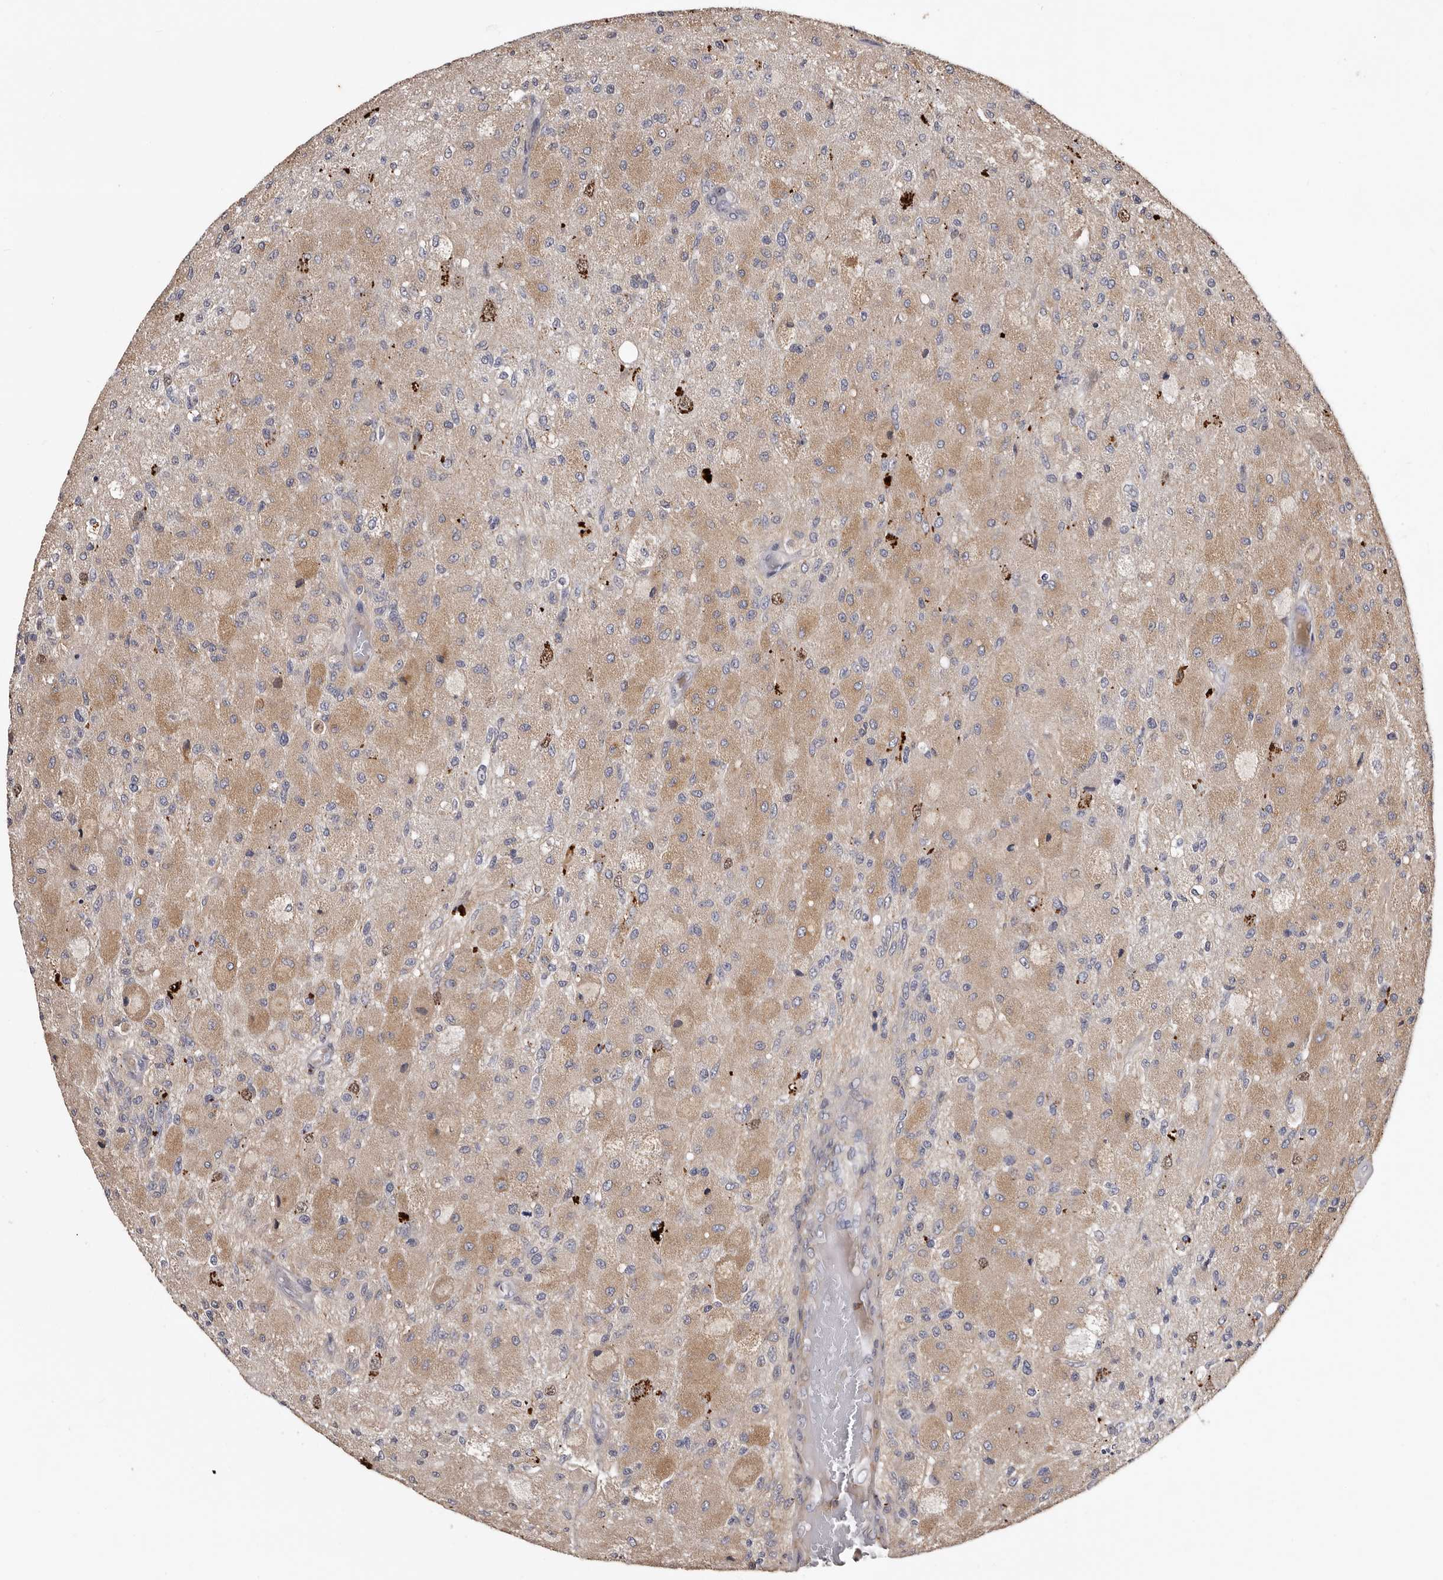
{"staining": {"intensity": "moderate", "quantity": "25%-75%", "location": "cytoplasmic/membranous"}, "tissue": "glioma", "cell_type": "Tumor cells", "image_type": "cancer", "snomed": [{"axis": "morphology", "description": "Normal tissue, NOS"}, {"axis": "morphology", "description": "Glioma, malignant, High grade"}, {"axis": "topography", "description": "Cerebral cortex"}], "caption": "This is a photomicrograph of immunohistochemistry staining of malignant glioma (high-grade), which shows moderate positivity in the cytoplasmic/membranous of tumor cells.", "gene": "SLC10A4", "patient": {"sex": "male", "age": 77}}